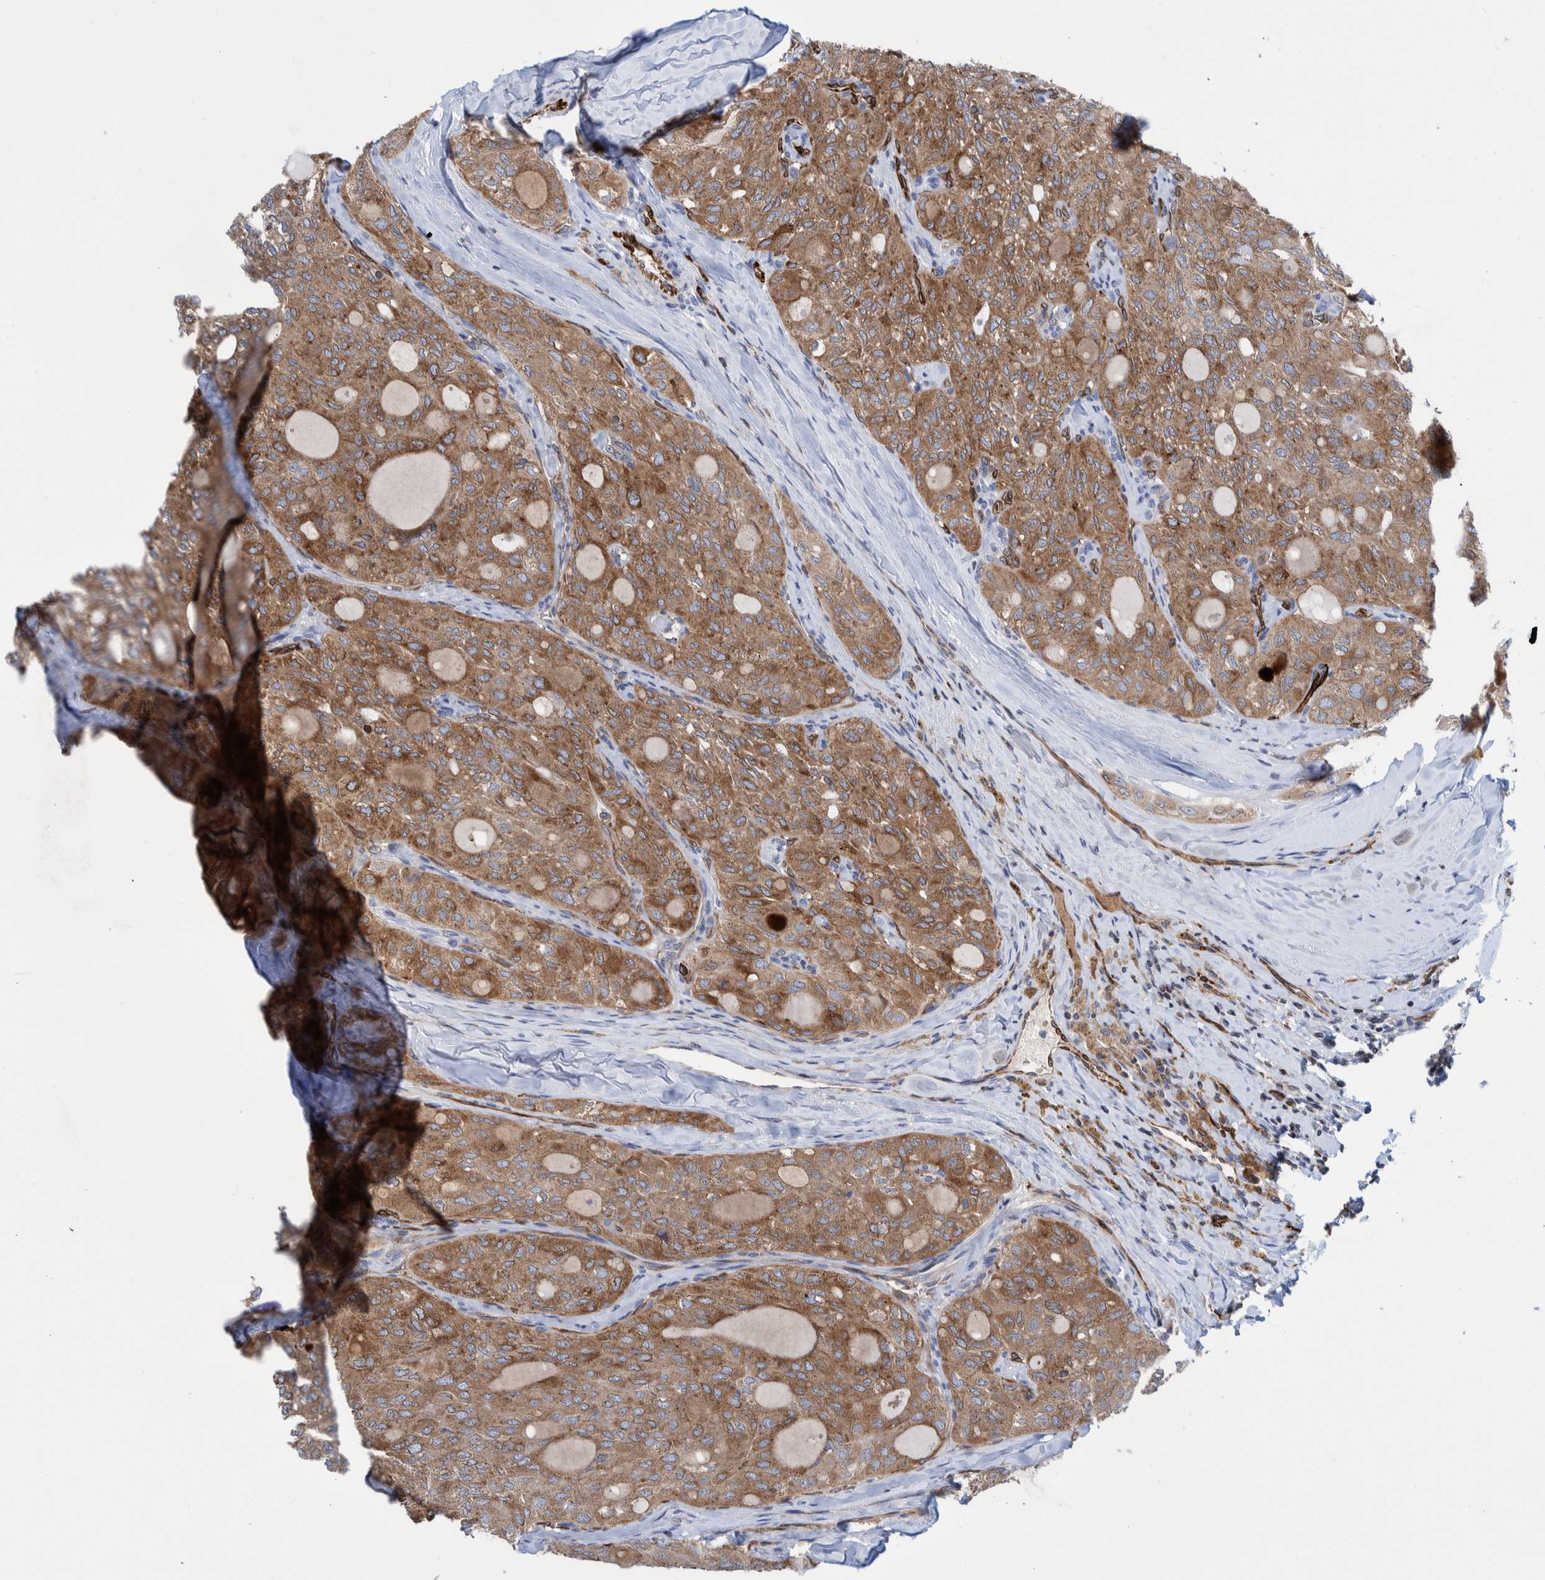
{"staining": {"intensity": "moderate", "quantity": ">75%", "location": "cytoplasmic/membranous"}, "tissue": "thyroid cancer", "cell_type": "Tumor cells", "image_type": "cancer", "snomed": [{"axis": "morphology", "description": "Follicular adenoma carcinoma, NOS"}, {"axis": "topography", "description": "Thyroid gland"}], "caption": "A brown stain shows moderate cytoplasmic/membranous staining of a protein in human thyroid cancer (follicular adenoma carcinoma) tumor cells. Immunohistochemistry stains the protein in brown and the nuclei are stained blue.", "gene": "THEM6", "patient": {"sex": "male", "age": 75}}